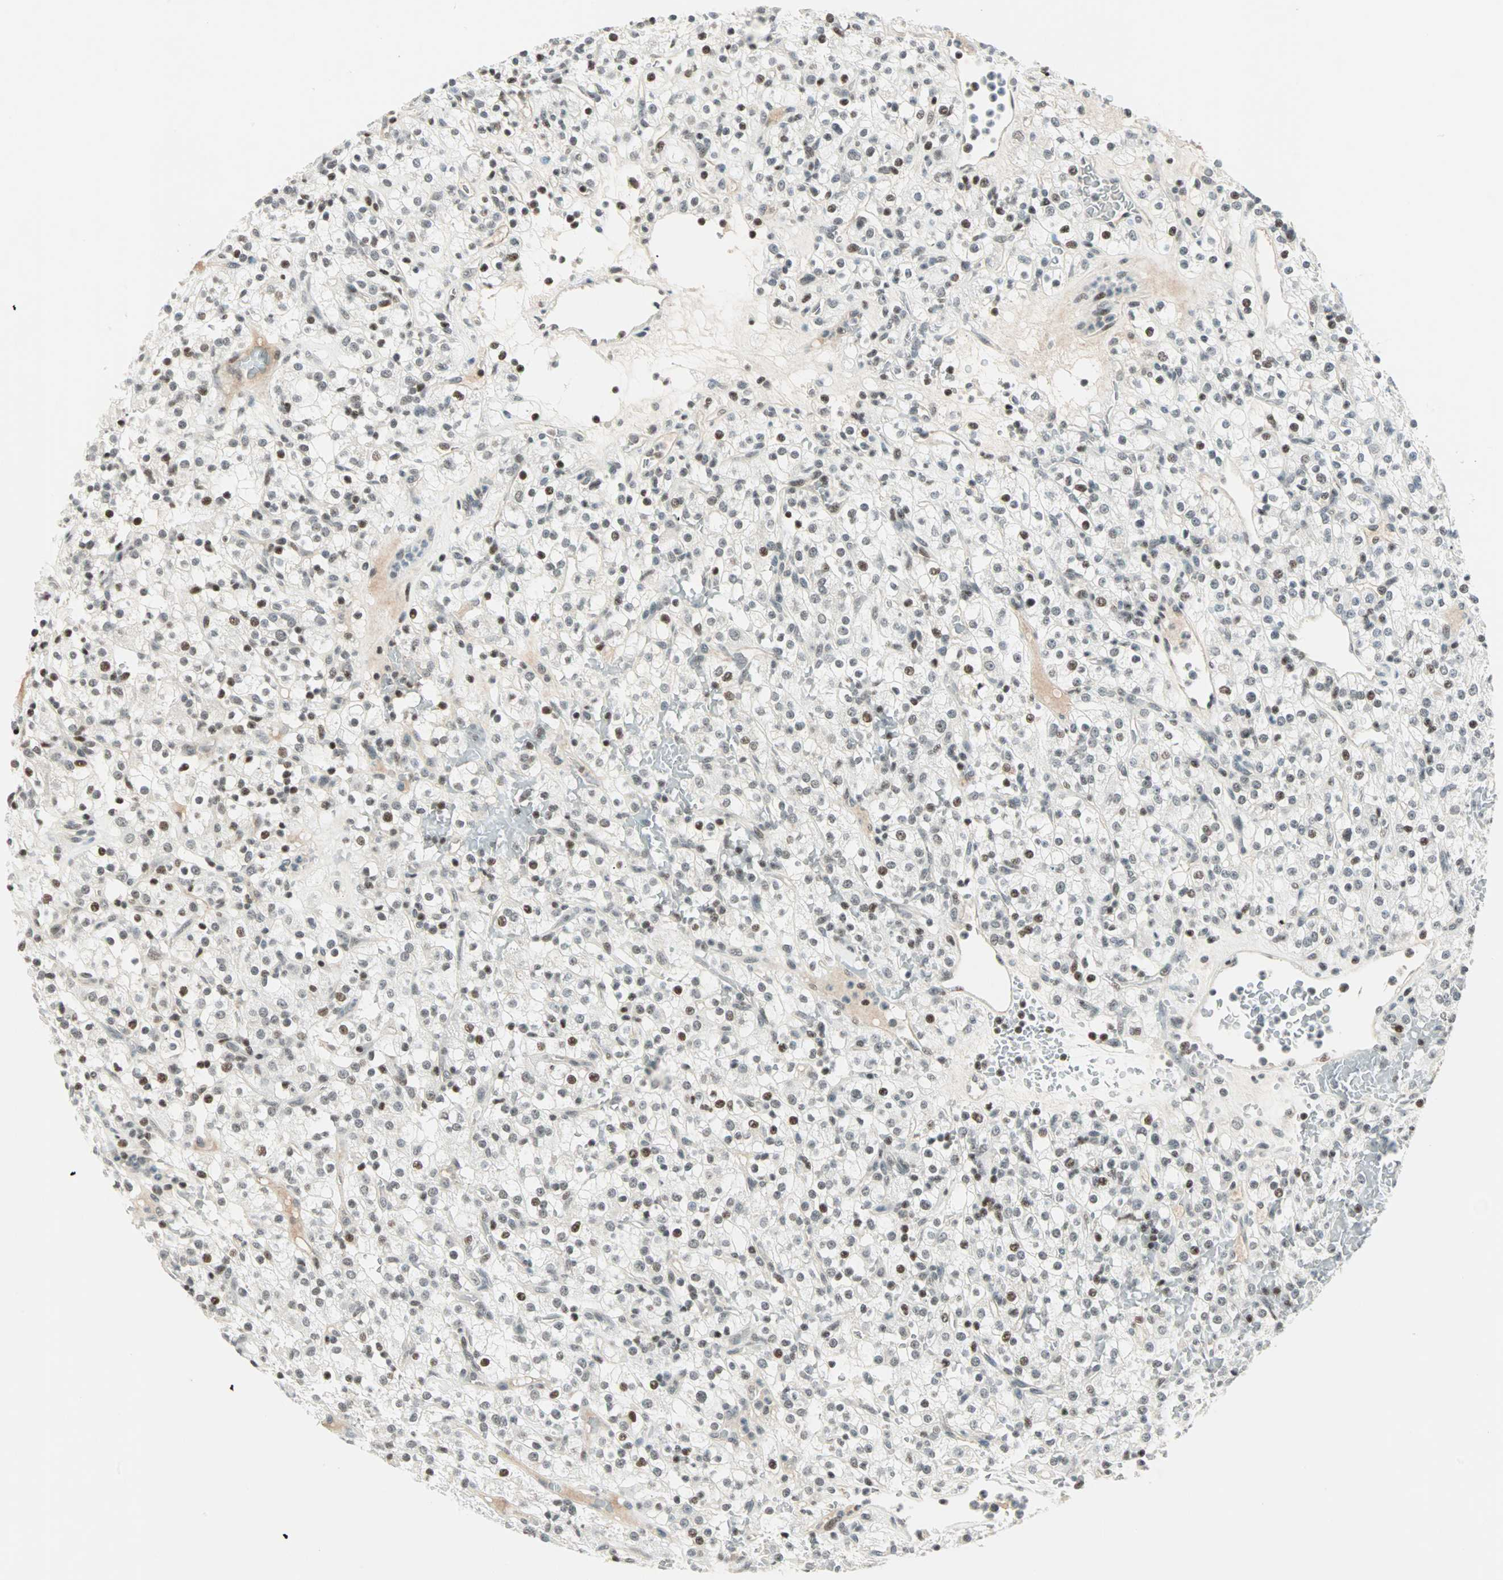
{"staining": {"intensity": "weak", "quantity": "25%-75%", "location": "nuclear"}, "tissue": "renal cancer", "cell_type": "Tumor cells", "image_type": "cancer", "snomed": [{"axis": "morphology", "description": "Normal tissue, NOS"}, {"axis": "morphology", "description": "Adenocarcinoma, NOS"}, {"axis": "topography", "description": "Kidney"}], "caption": "Human adenocarcinoma (renal) stained with a brown dye reveals weak nuclear positive positivity in about 25%-75% of tumor cells.", "gene": "SIN3A", "patient": {"sex": "female", "age": 72}}